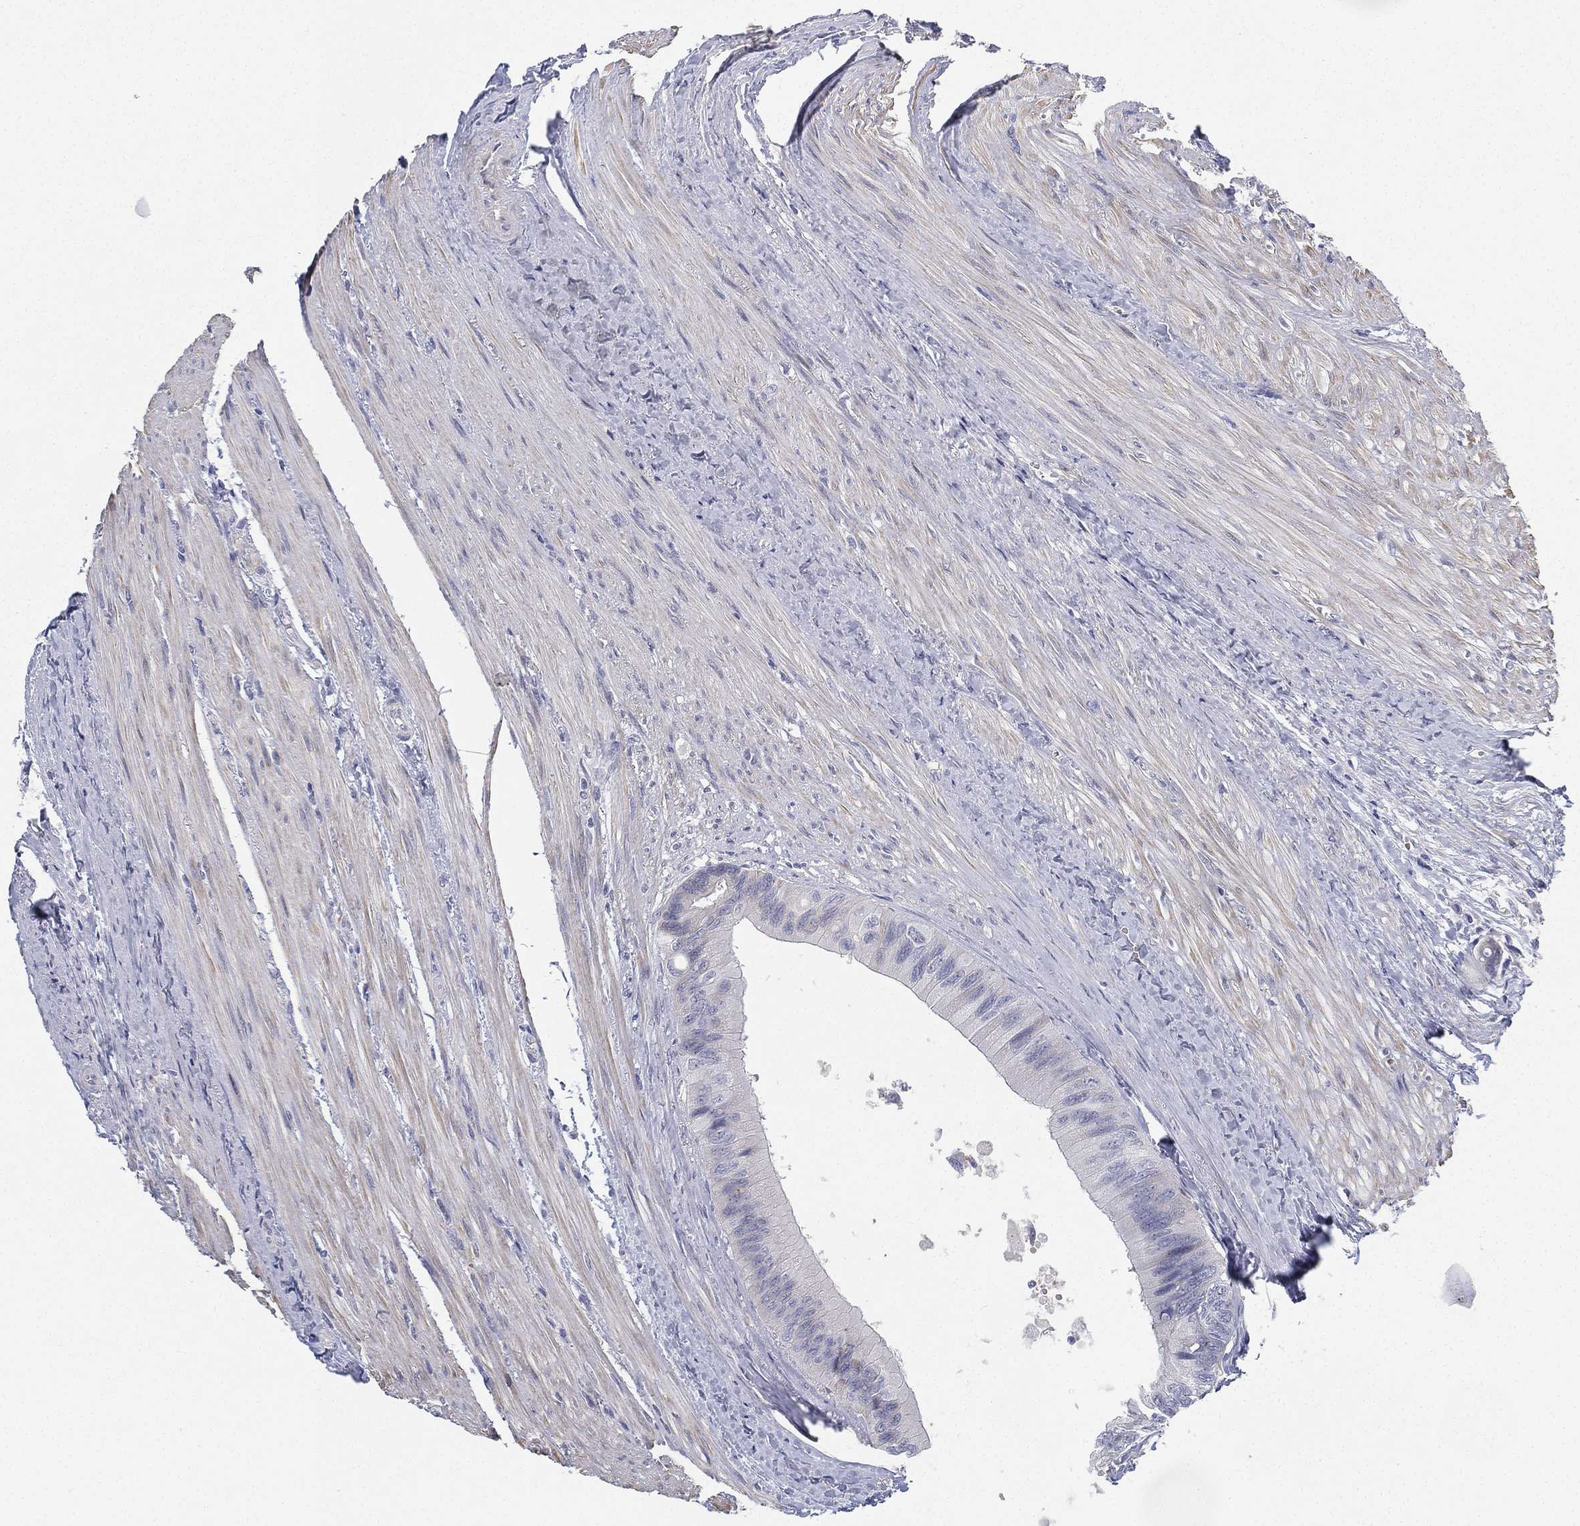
{"staining": {"intensity": "negative", "quantity": "none", "location": "none"}, "tissue": "colorectal cancer", "cell_type": "Tumor cells", "image_type": "cancer", "snomed": [{"axis": "morphology", "description": "Normal tissue, NOS"}, {"axis": "morphology", "description": "Adenocarcinoma, NOS"}, {"axis": "topography", "description": "Colon"}], "caption": "There is no significant staining in tumor cells of colorectal cancer. Brightfield microscopy of immunohistochemistry (IHC) stained with DAB (brown) and hematoxylin (blue), captured at high magnification.", "gene": "HEATR4", "patient": {"sex": "male", "age": 65}}